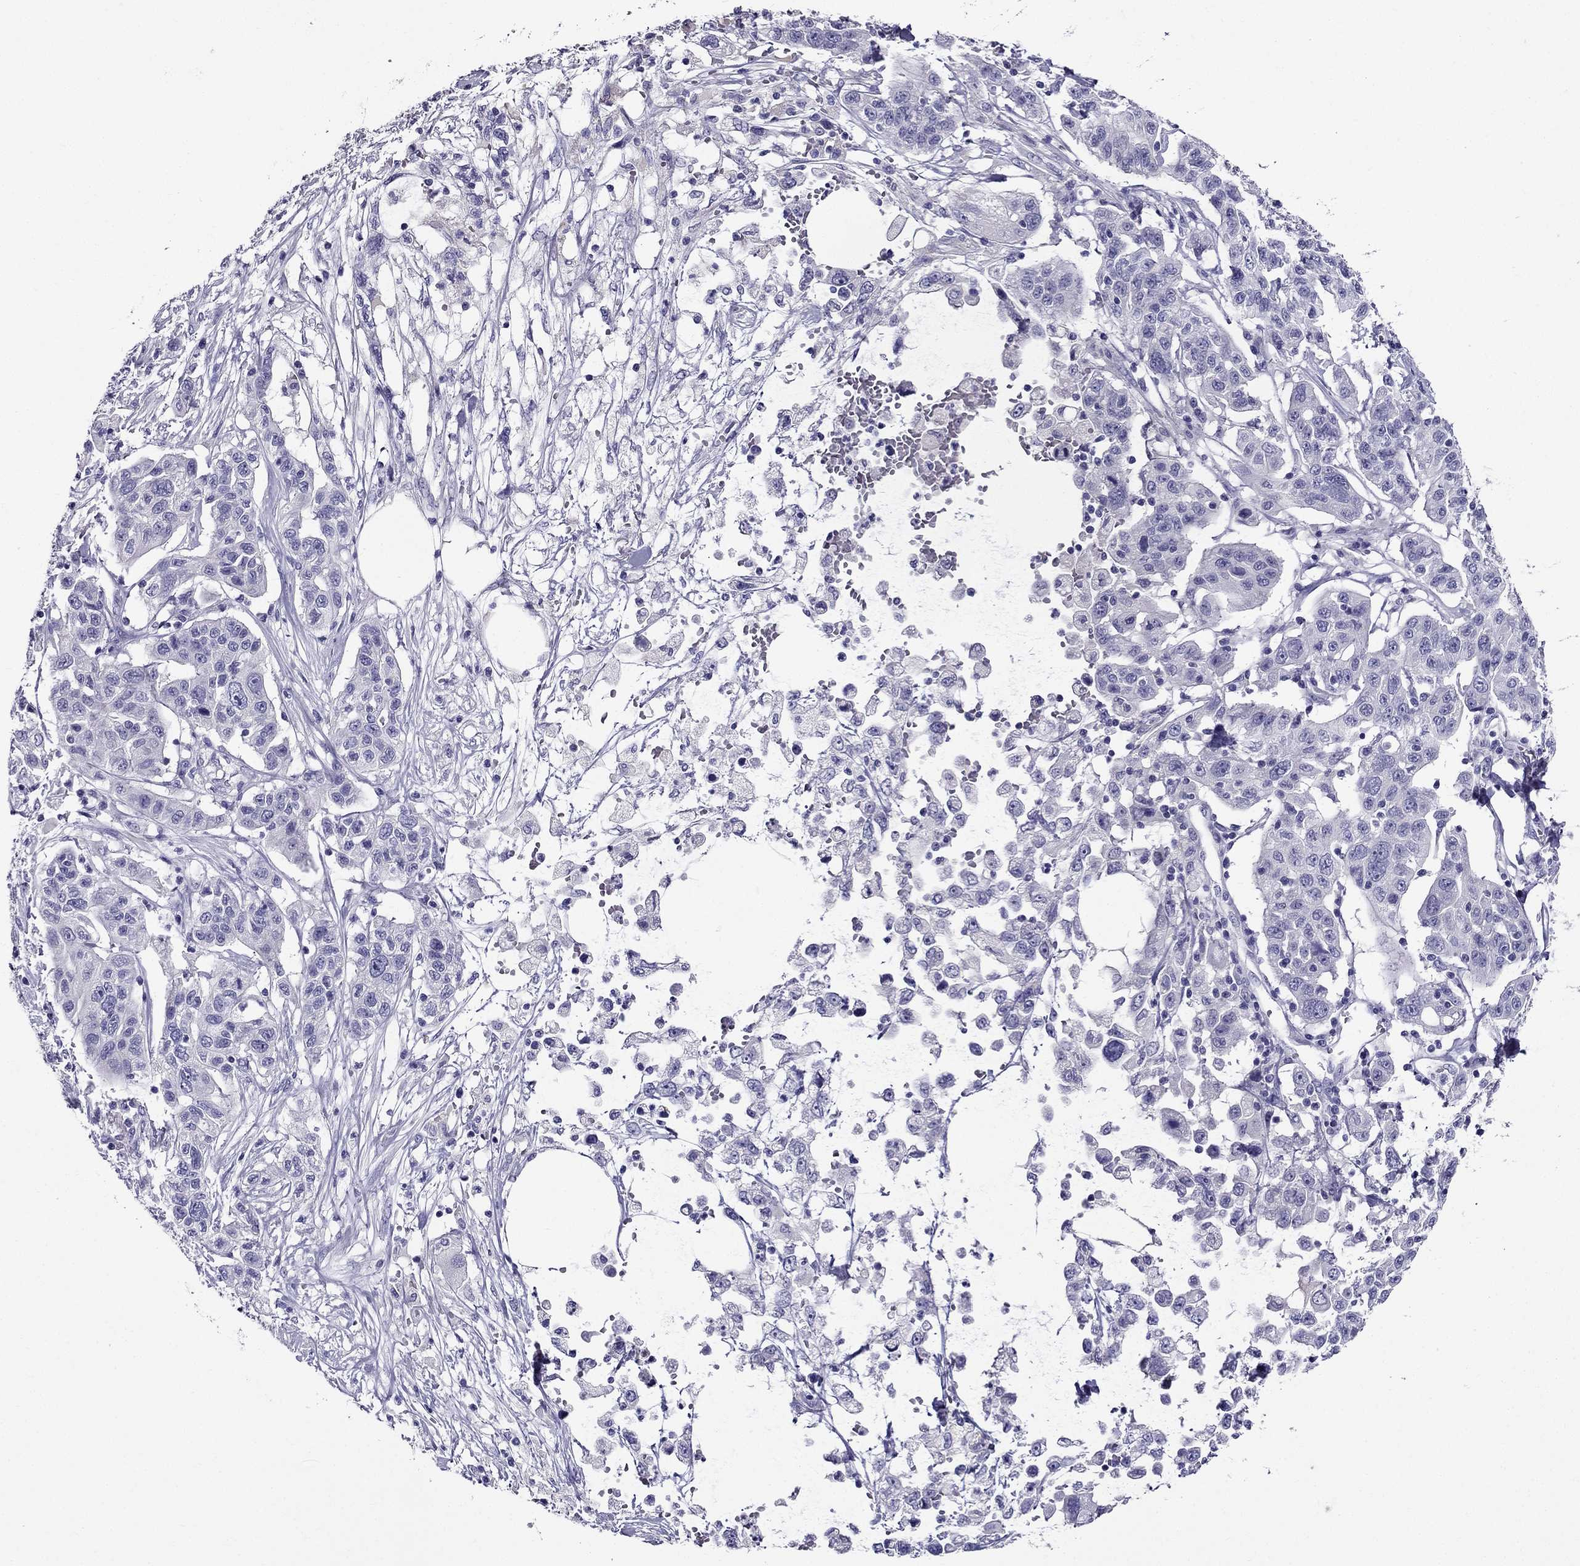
{"staining": {"intensity": "negative", "quantity": "none", "location": "none"}, "tissue": "liver cancer", "cell_type": "Tumor cells", "image_type": "cancer", "snomed": [{"axis": "morphology", "description": "Adenocarcinoma, NOS"}, {"axis": "morphology", "description": "Cholangiocarcinoma"}, {"axis": "topography", "description": "Liver"}], "caption": "IHC of liver cancer demonstrates no staining in tumor cells.", "gene": "ZNF541", "patient": {"sex": "male", "age": 64}}